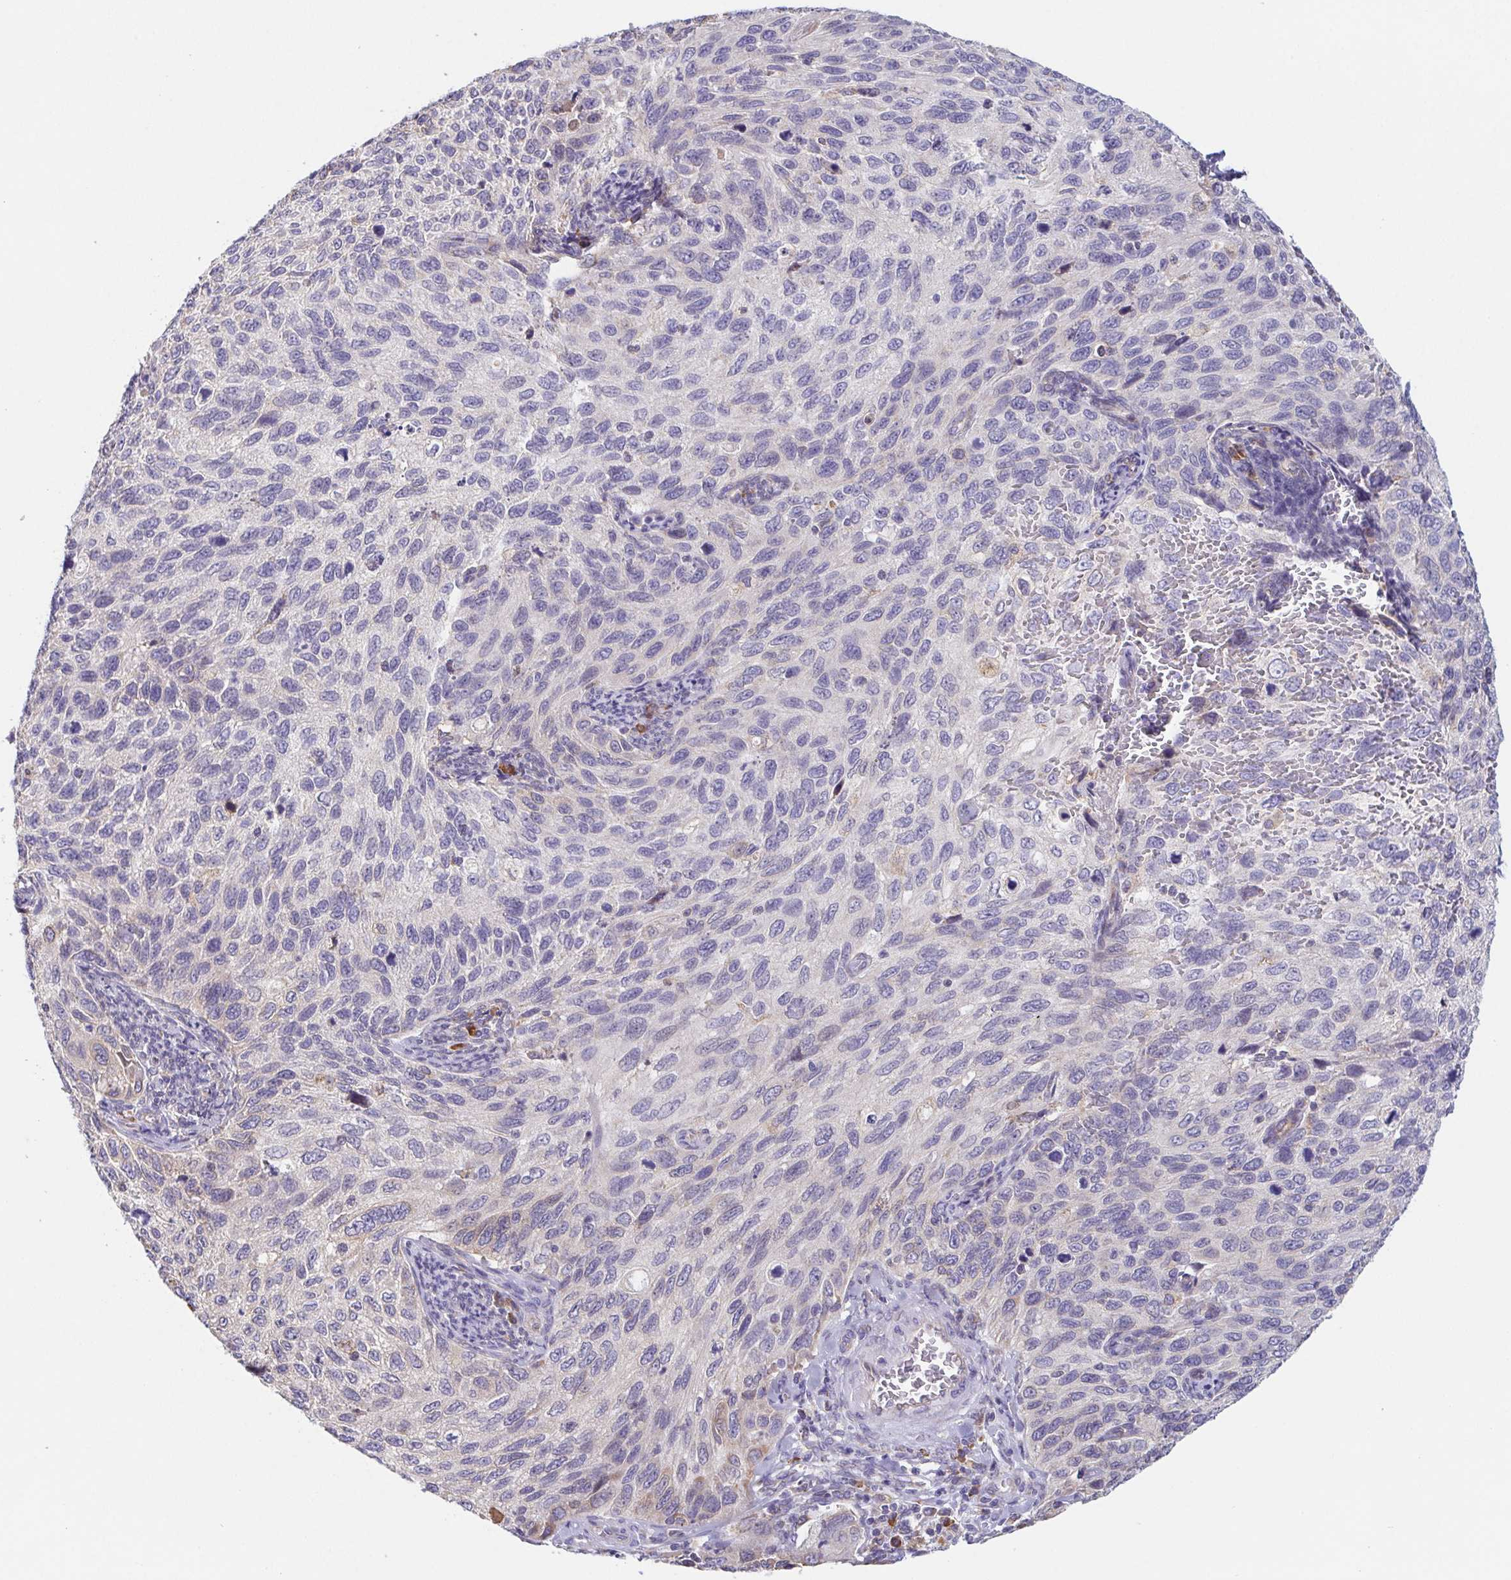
{"staining": {"intensity": "negative", "quantity": "none", "location": "none"}, "tissue": "cervical cancer", "cell_type": "Tumor cells", "image_type": "cancer", "snomed": [{"axis": "morphology", "description": "Squamous cell carcinoma, NOS"}, {"axis": "topography", "description": "Cervix"}], "caption": "DAB immunohistochemical staining of human cervical squamous cell carcinoma shows no significant expression in tumor cells.", "gene": "ADAM8", "patient": {"sex": "female", "age": 70}}